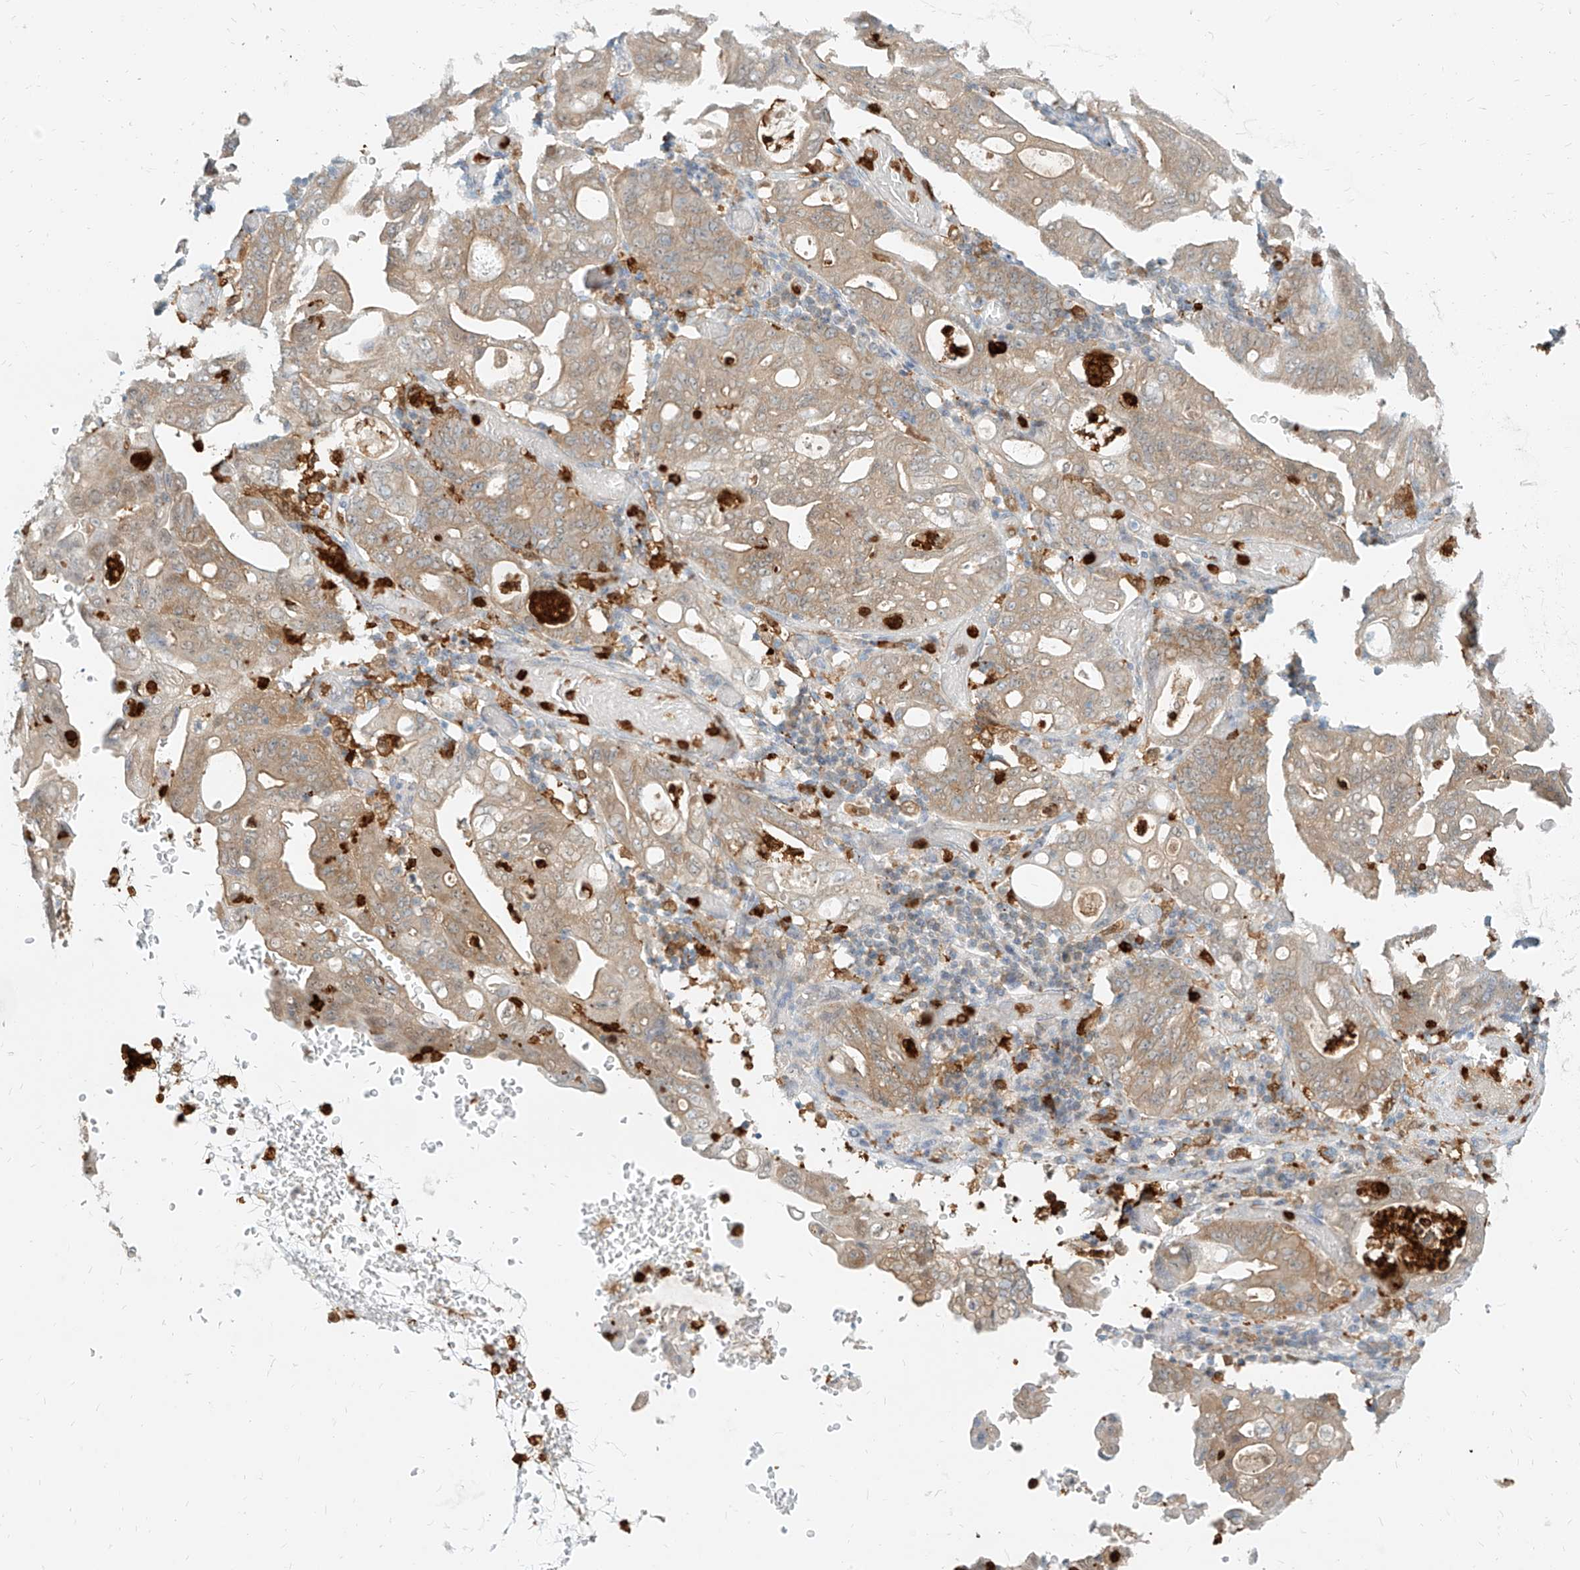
{"staining": {"intensity": "weak", "quantity": ">75%", "location": "cytoplasmic/membranous"}, "tissue": "stomach cancer", "cell_type": "Tumor cells", "image_type": "cancer", "snomed": [{"axis": "morphology", "description": "Adenocarcinoma, NOS"}, {"axis": "topography", "description": "Stomach"}], "caption": "Adenocarcinoma (stomach) was stained to show a protein in brown. There is low levels of weak cytoplasmic/membranous expression in about >75% of tumor cells.", "gene": "PGD", "patient": {"sex": "female", "age": 73}}